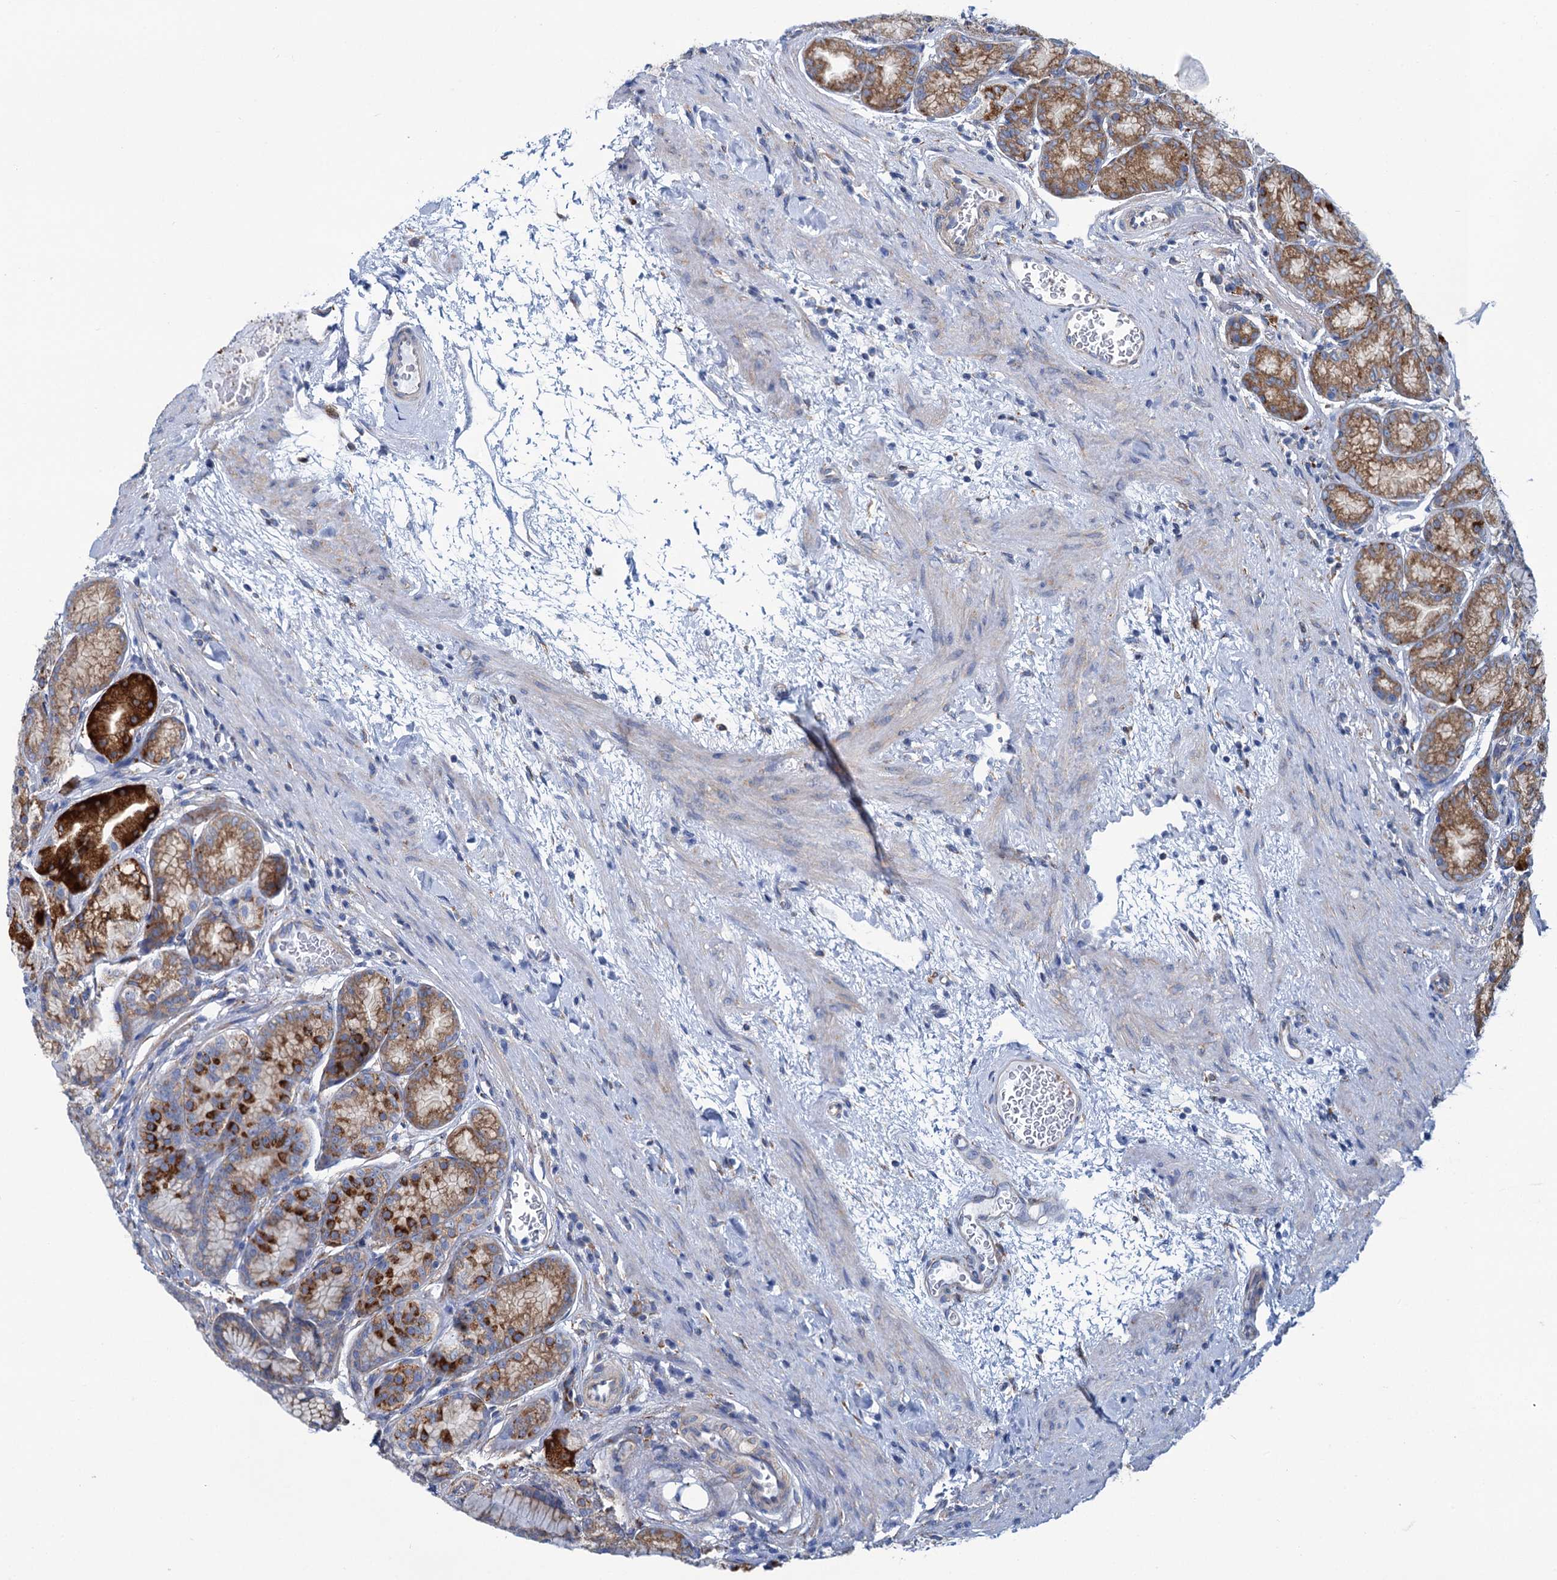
{"staining": {"intensity": "moderate", "quantity": ">75%", "location": "cytoplasmic/membranous"}, "tissue": "stomach", "cell_type": "Glandular cells", "image_type": "normal", "snomed": [{"axis": "morphology", "description": "Normal tissue, NOS"}, {"axis": "morphology", "description": "Adenocarcinoma, NOS"}, {"axis": "morphology", "description": "Adenocarcinoma, High grade"}, {"axis": "topography", "description": "Stomach, upper"}, {"axis": "topography", "description": "Stomach"}], "caption": "Immunohistochemistry staining of normal stomach, which demonstrates medium levels of moderate cytoplasmic/membranous expression in approximately >75% of glandular cells indicating moderate cytoplasmic/membranous protein positivity. The staining was performed using DAB (3,3'-diaminobenzidine) (brown) for protein detection and nuclei were counterstained in hematoxylin (blue).", "gene": "SHE", "patient": {"sex": "female", "age": 65}}